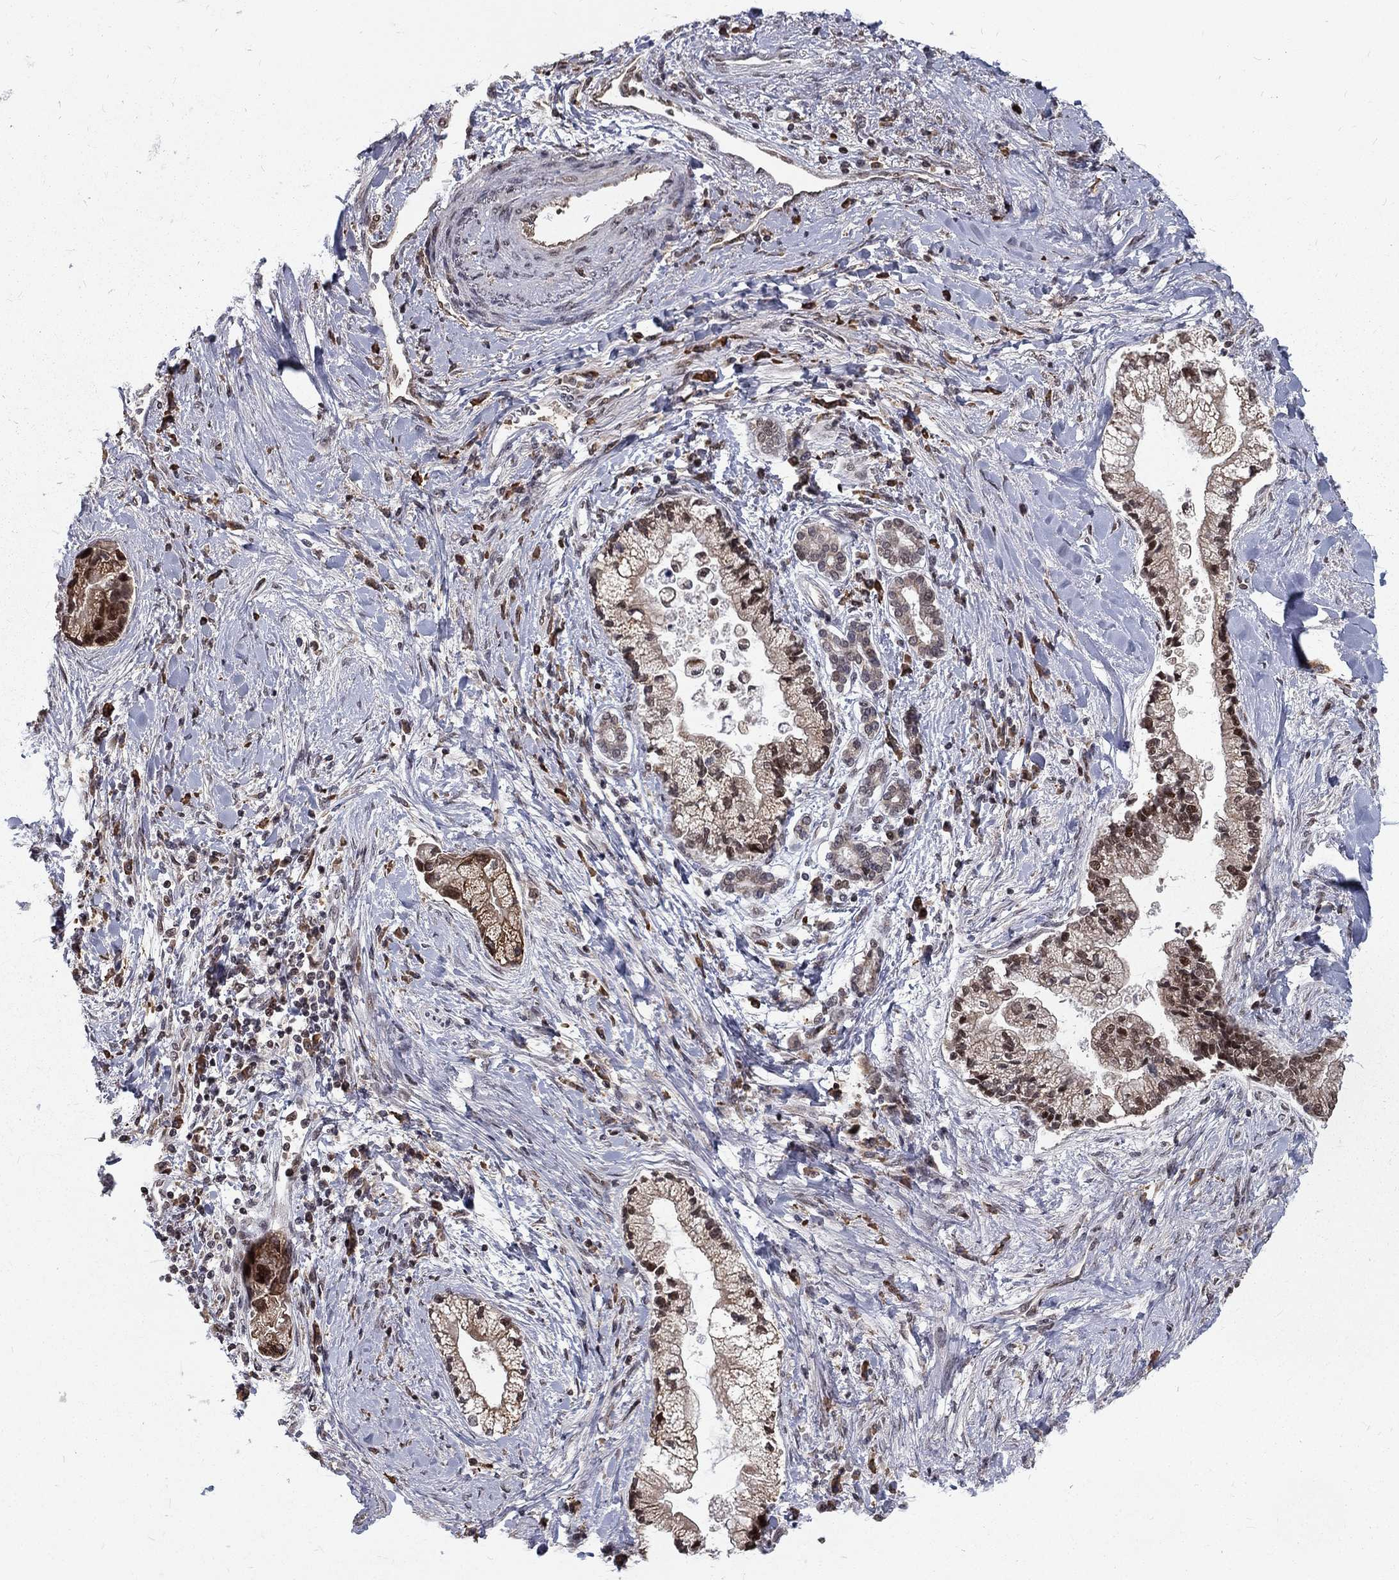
{"staining": {"intensity": "strong", "quantity": "25%-75%", "location": "nuclear"}, "tissue": "liver cancer", "cell_type": "Tumor cells", "image_type": "cancer", "snomed": [{"axis": "morphology", "description": "Cholangiocarcinoma"}, {"axis": "topography", "description": "Liver"}], "caption": "Strong nuclear expression is appreciated in about 25%-75% of tumor cells in liver cholangiocarcinoma.", "gene": "TCEAL1", "patient": {"sex": "male", "age": 50}}